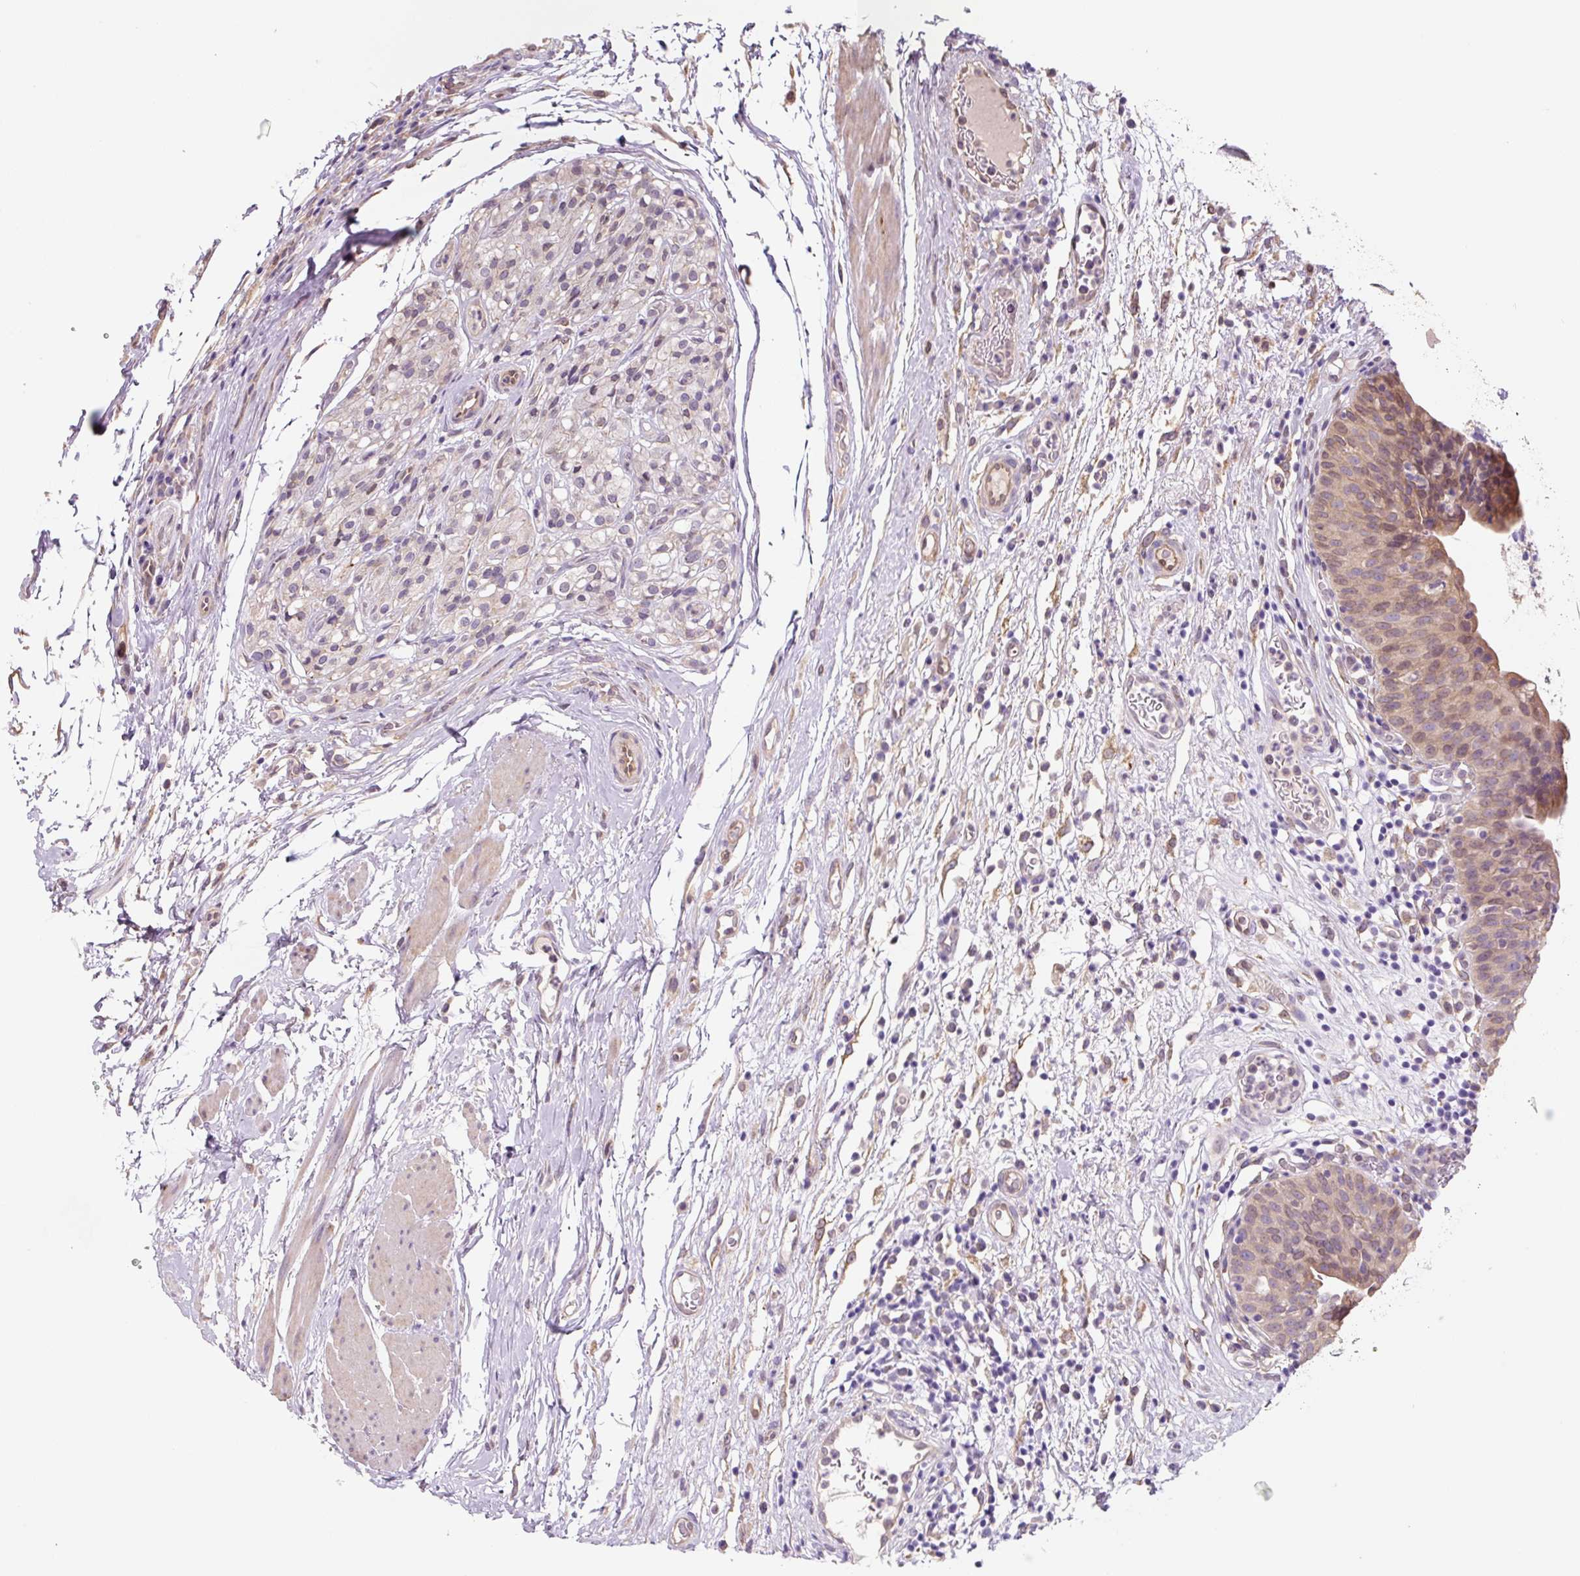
{"staining": {"intensity": "weak", "quantity": ">75%", "location": "cytoplasmic/membranous"}, "tissue": "urinary bladder", "cell_type": "Urothelial cells", "image_type": "normal", "snomed": [{"axis": "morphology", "description": "Normal tissue, NOS"}, {"axis": "morphology", "description": "Inflammation, NOS"}, {"axis": "topography", "description": "Urinary bladder"}], "caption": "Weak cytoplasmic/membranous positivity for a protein is present in about >75% of urothelial cells of benign urinary bladder using immunohistochemistry (IHC).", "gene": "ASRGL1", "patient": {"sex": "male", "age": 57}}